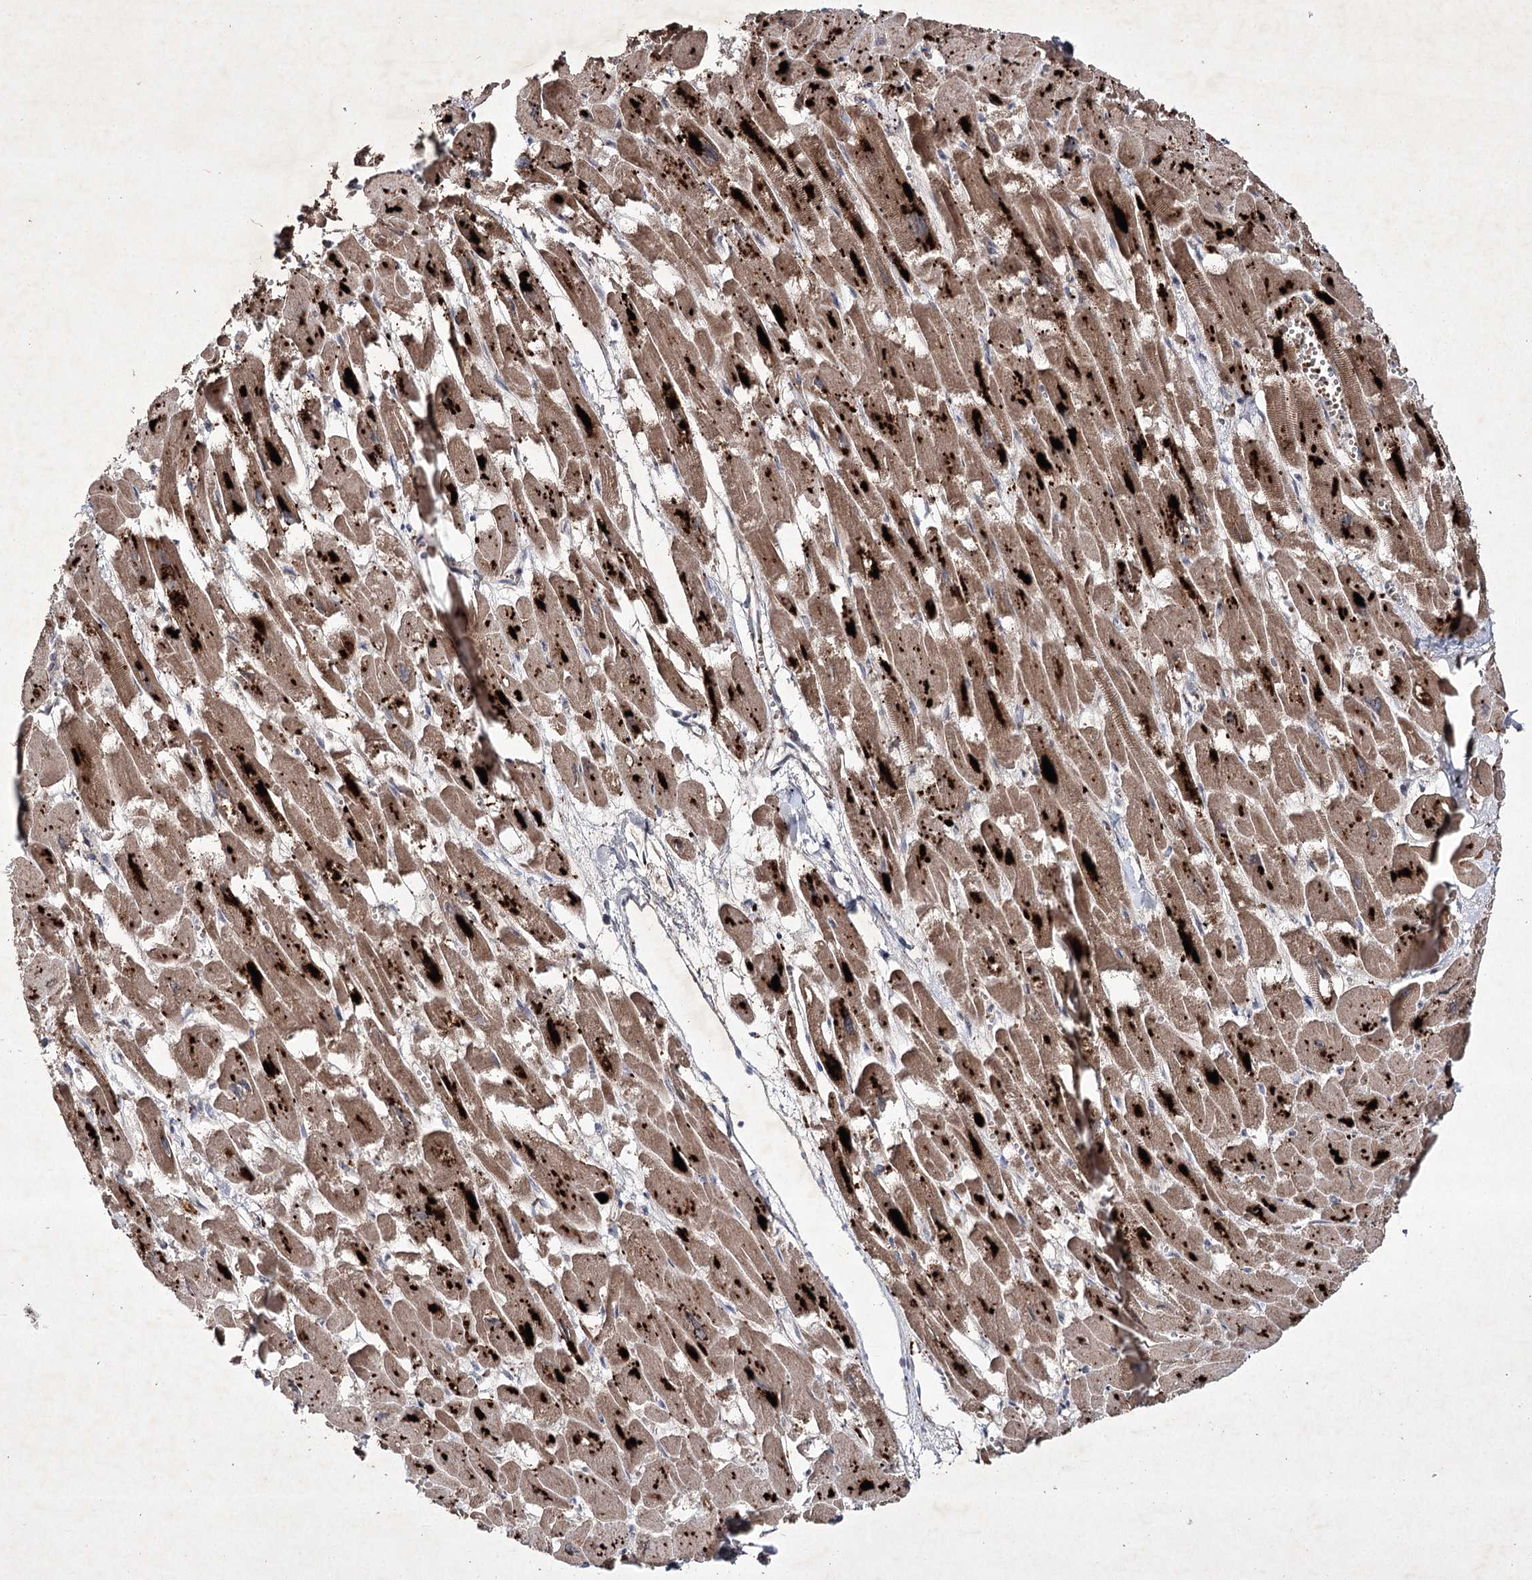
{"staining": {"intensity": "strong", "quantity": ">75%", "location": "cytoplasmic/membranous"}, "tissue": "heart muscle", "cell_type": "Cardiomyocytes", "image_type": "normal", "snomed": [{"axis": "morphology", "description": "Normal tissue, NOS"}, {"axis": "topography", "description": "Heart"}], "caption": "Immunohistochemical staining of unremarkable heart muscle exhibits strong cytoplasmic/membranous protein expression in about >75% of cardiomyocytes.", "gene": "ALG9", "patient": {"sex": "male", "age": 54}}